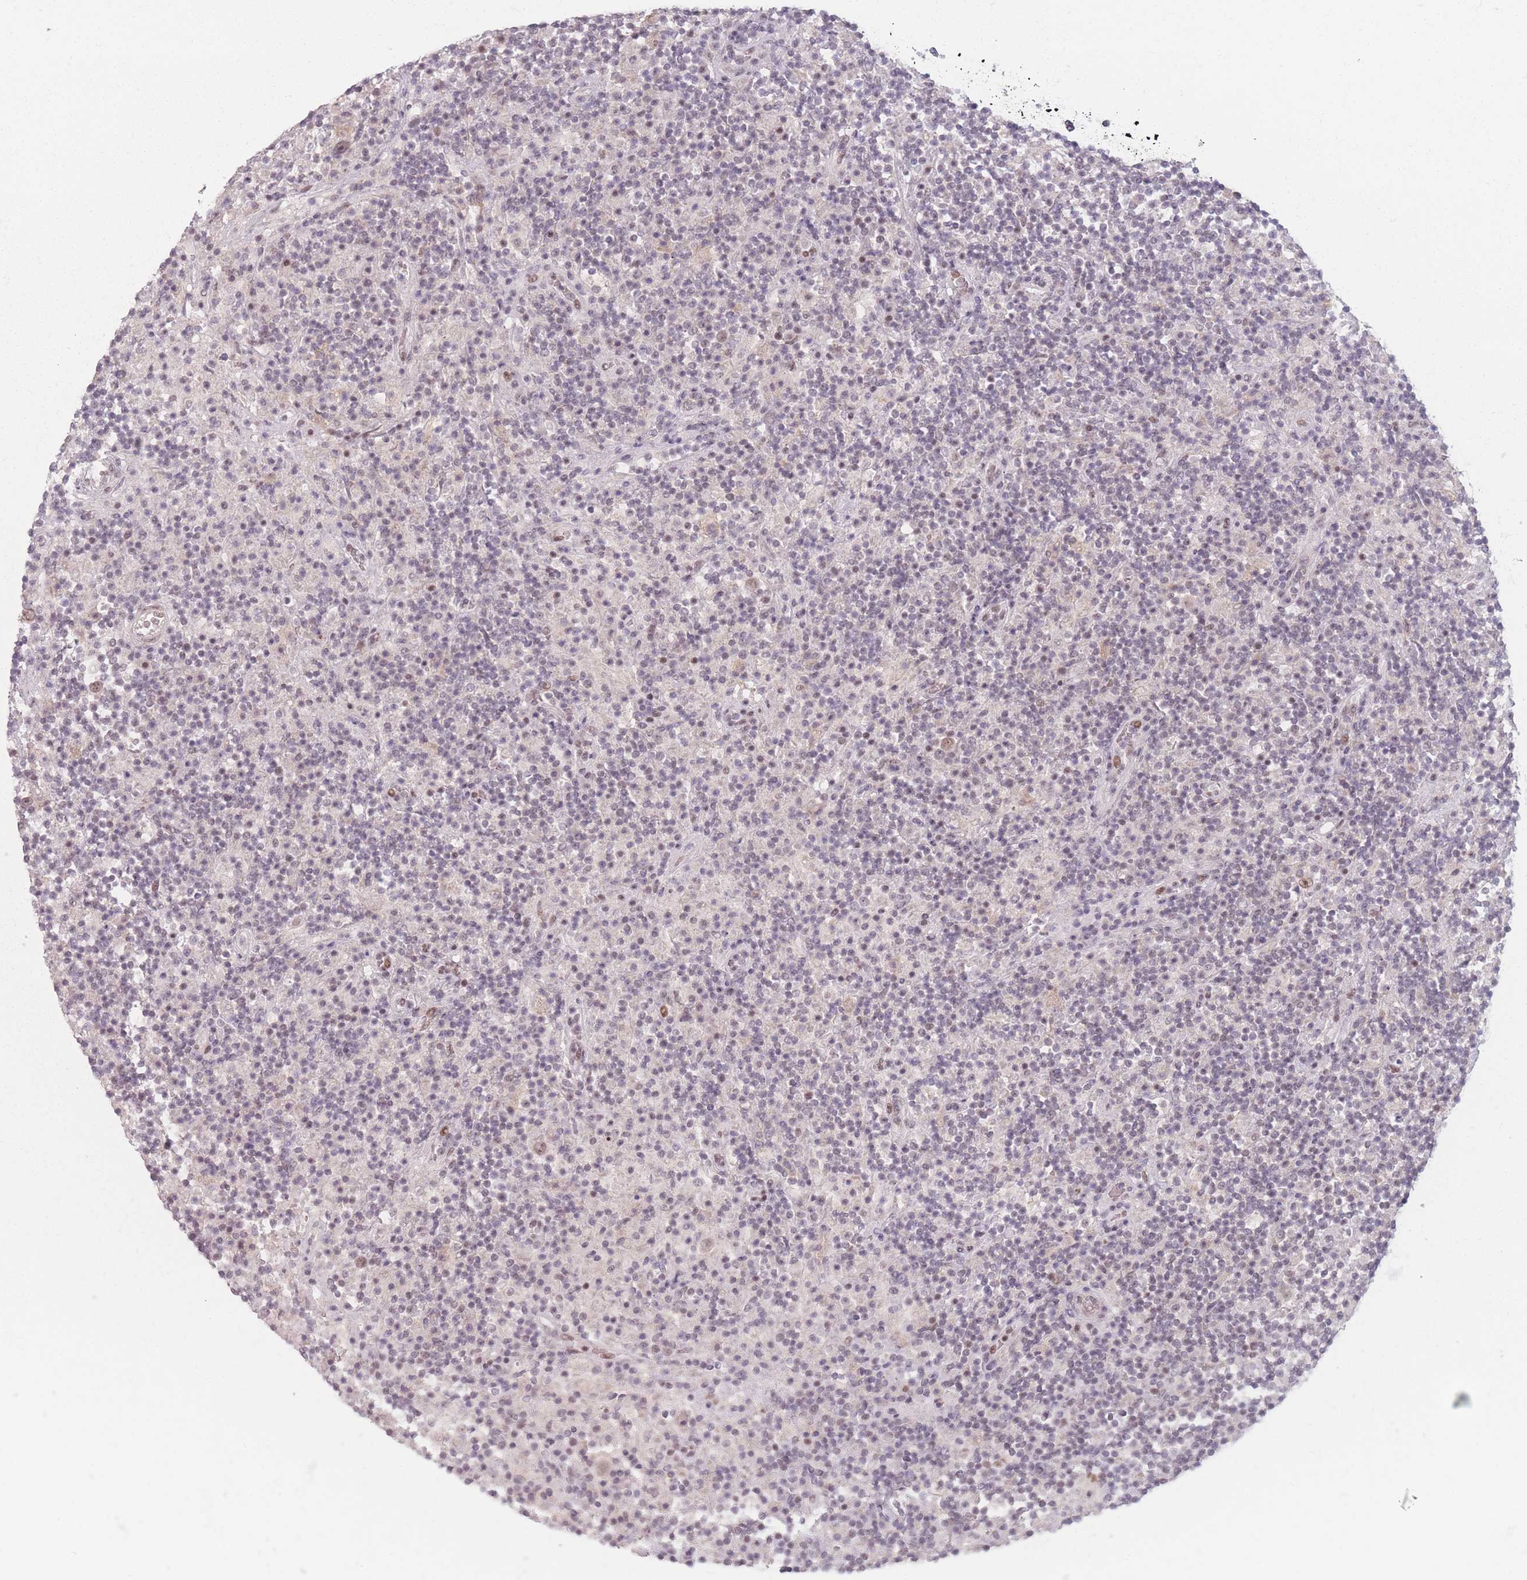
{"staining": {"intensity": "weak", "quantity": "<25%", "location": "nuclear"}, "tissue": "lymphoma", "cell_type": "Tumor cells", "image_type": "cancer", "snomed": [{"axis": "morphology", "description": "Hodgkin's disease, NOS"}, {"axis": "topography", "description": "Lymph node"}], "caption": "Image shows no significant protein positivity in tumor cells of Hodgkin's disease.", "gene": "OR10C1", "patient": {"sex": "male", "age": 70}}